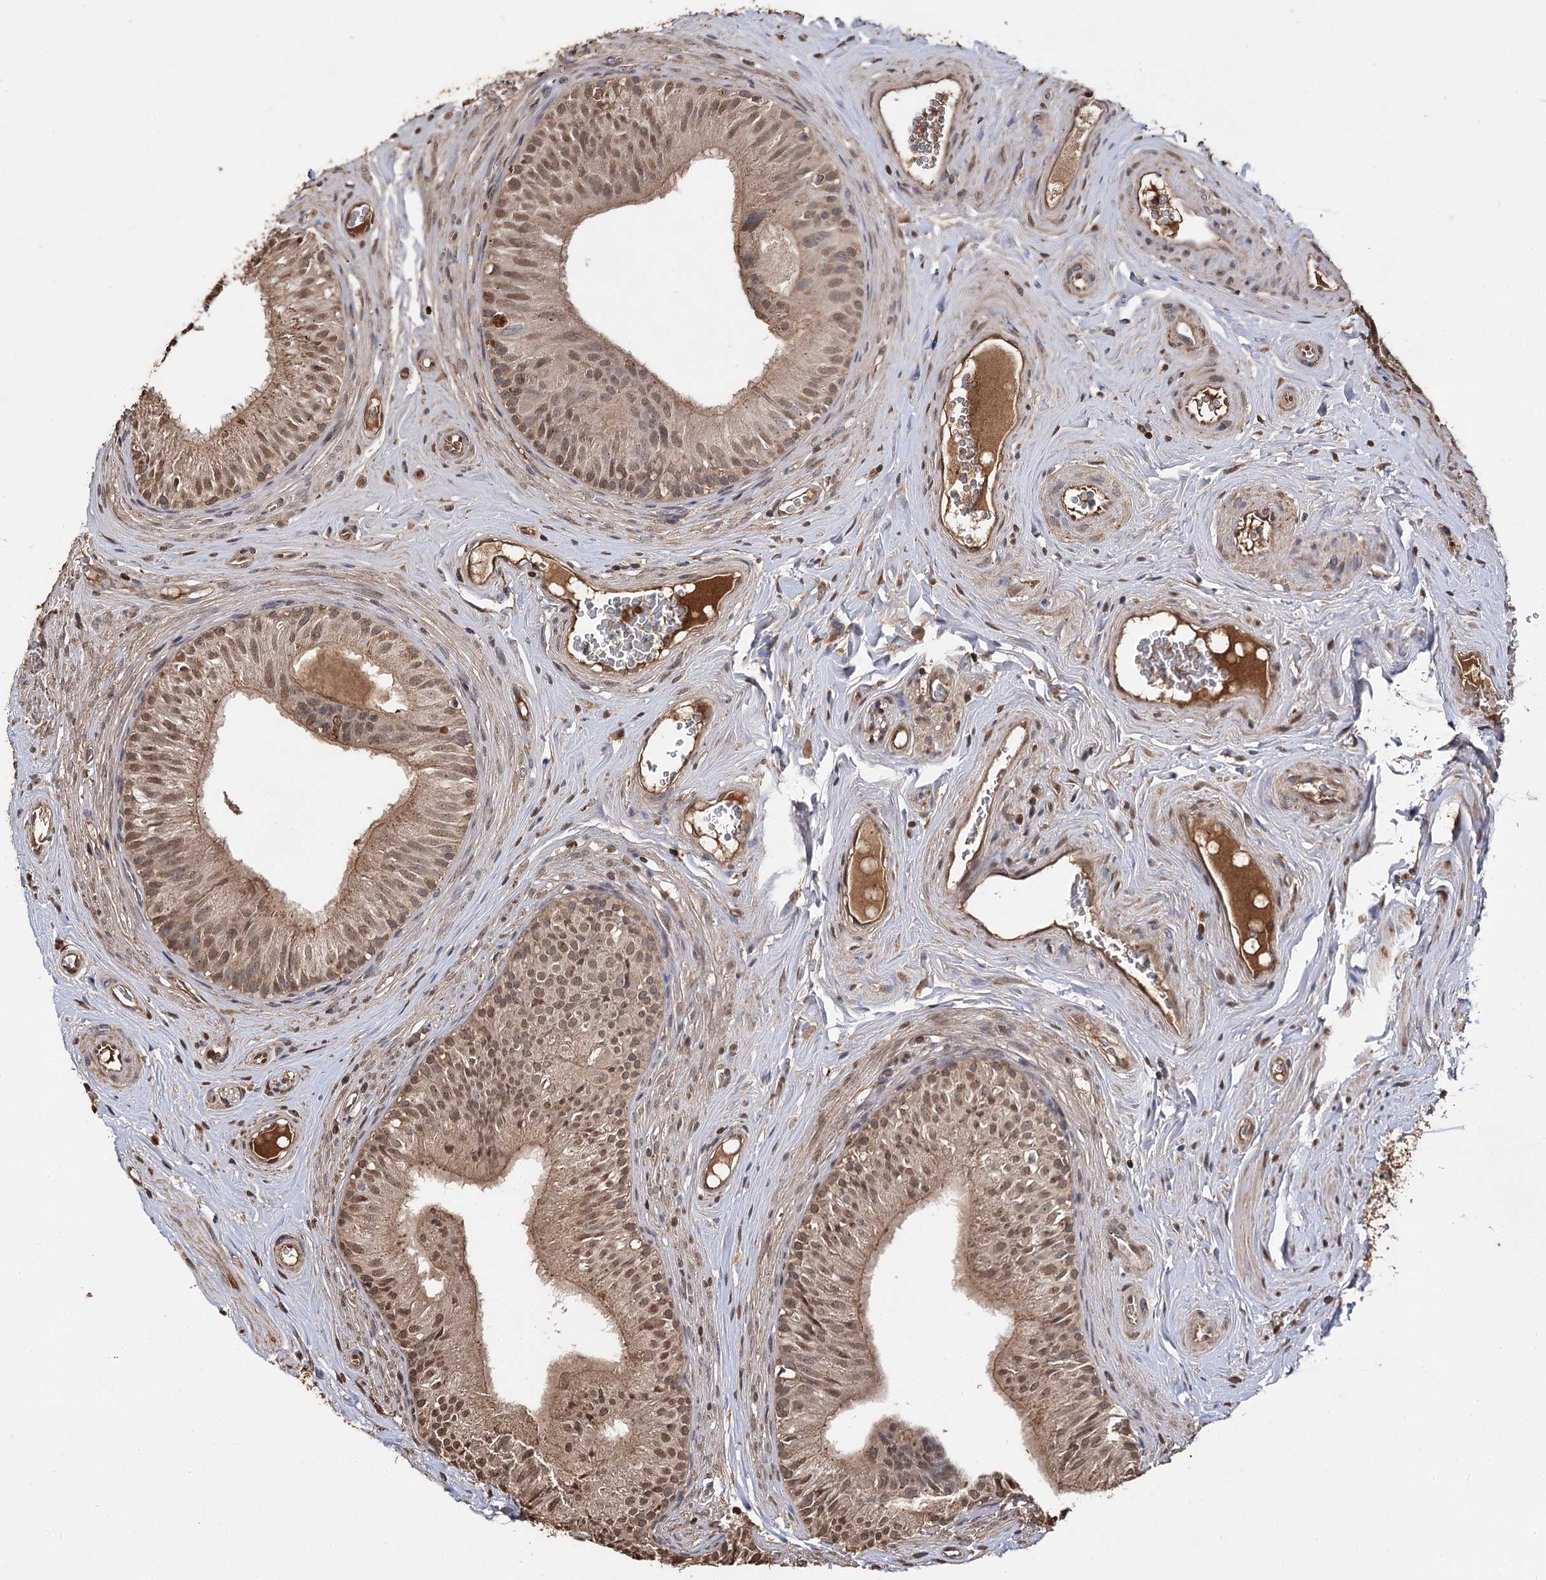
{"staining": {"intensity": "moderate", "quantity": ">75%", "location": "cytoplasmic/membranous,nuclear"}, "tissue": "epididymis", "cell_type": "Glandular cells", "image_type": "normal", "snomed": [{"axis": "morphology", "description": "Normal tissue, NOS"}, {"axis": "topography", "description": "Epididymis"}], "caption": "This histopathology image reveals IHC staining of normal human epididymis, with medium moderate cytoplasmic/membranous,nuclear expression in about >75% of glandular cells.", "gene": "ARL13A", "patient": {"sex": "male", "age": 46}}